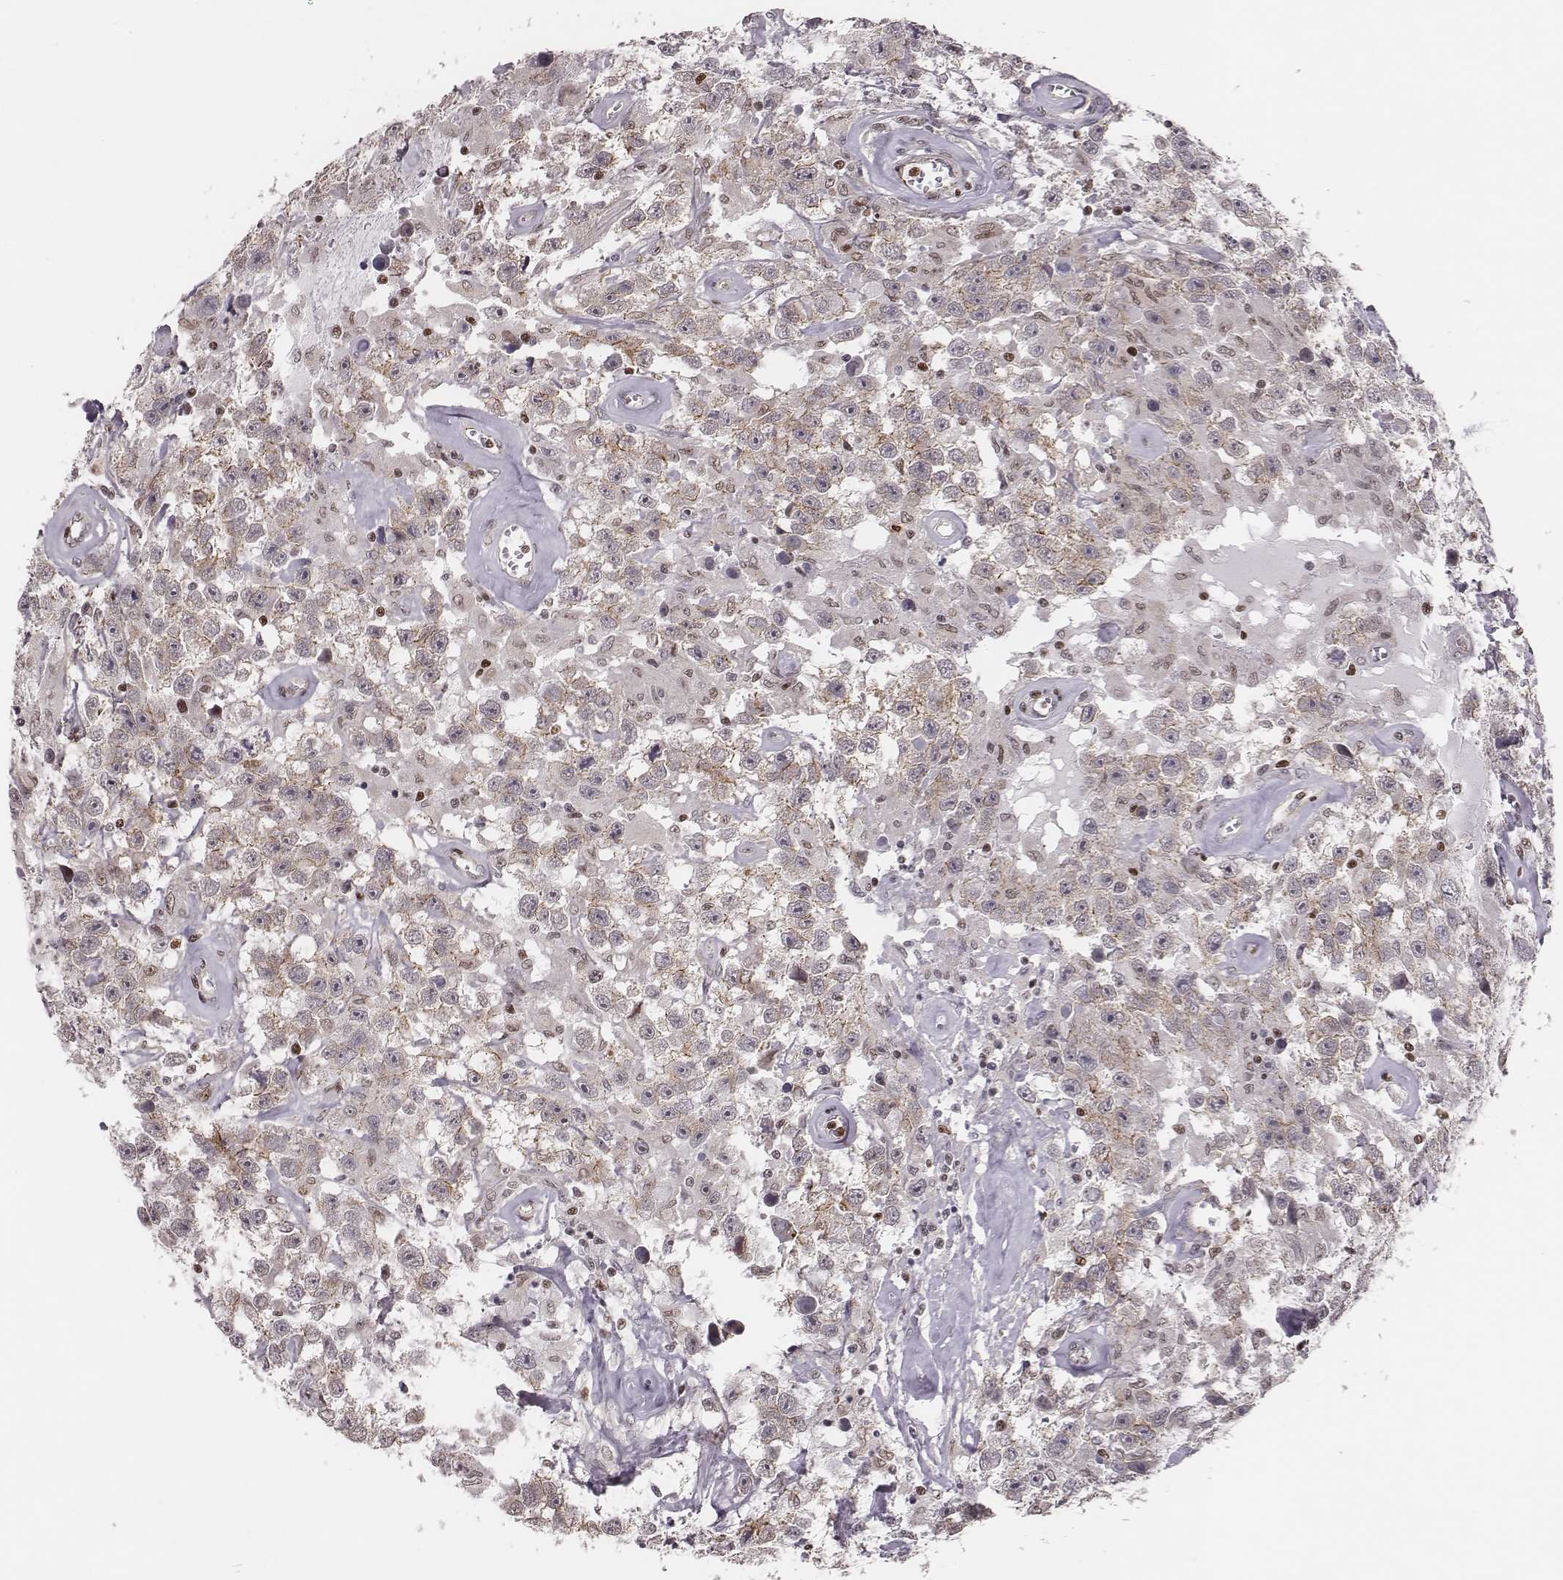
{"staining": {"intensity": "weak", "quantity": ">75%", "location": "cytoplasmic/membranous"}, "tissue": "testis cancer", "cell_type": "Tumor cells", "image_type": "cancer", "snomed": [{"axis": "morphology", "description": "Seminoma, NOS"}, {"axis": "topography", "description": "Testis"}], "caption": "Human testis seminoma stained with a brown dye demonstrates weak cytoplasmic/membranous positive staining in approximately >75% of tumor cells.", "gene": "WDR59", "patient": {"sex": "male", "age": 43}}